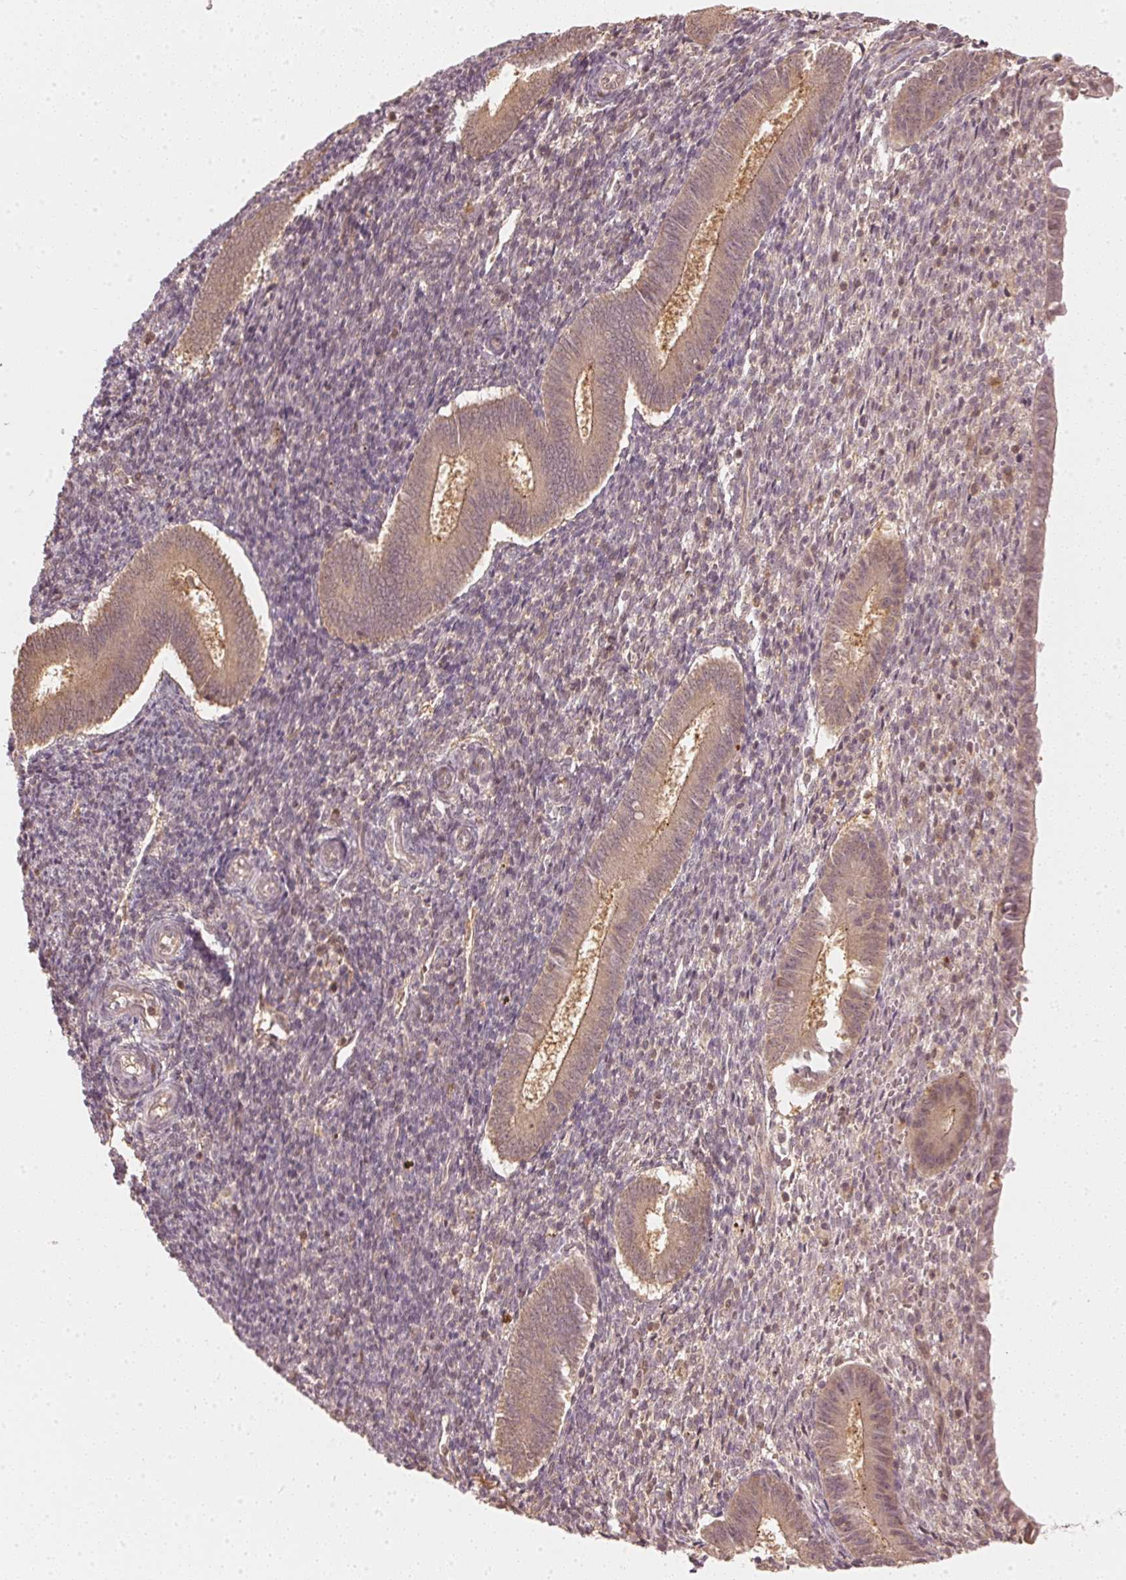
{"staining": {"intensity": "moderate", "quantity": "25%-75%", "location": "nuclear"}, "tissue": "endometrium", "cell_type": "Cells in endometrial stroma", "image_type": "normal", "snomed": [{"axis": "morphology", "description": "Normal tissue, NOS"}, {"axis": "topography", "description": "Endometrium"}], "caption": "A medium amount of moderate nuclear positivity is identified in approximately 25%-75% of cells in endometrial stroma in benign endometrium. (Brightfield microscopy of DAB IHC at high magnification).", "gene": "UBE2L3", "patient": {"sex": "female", "age": 25}}